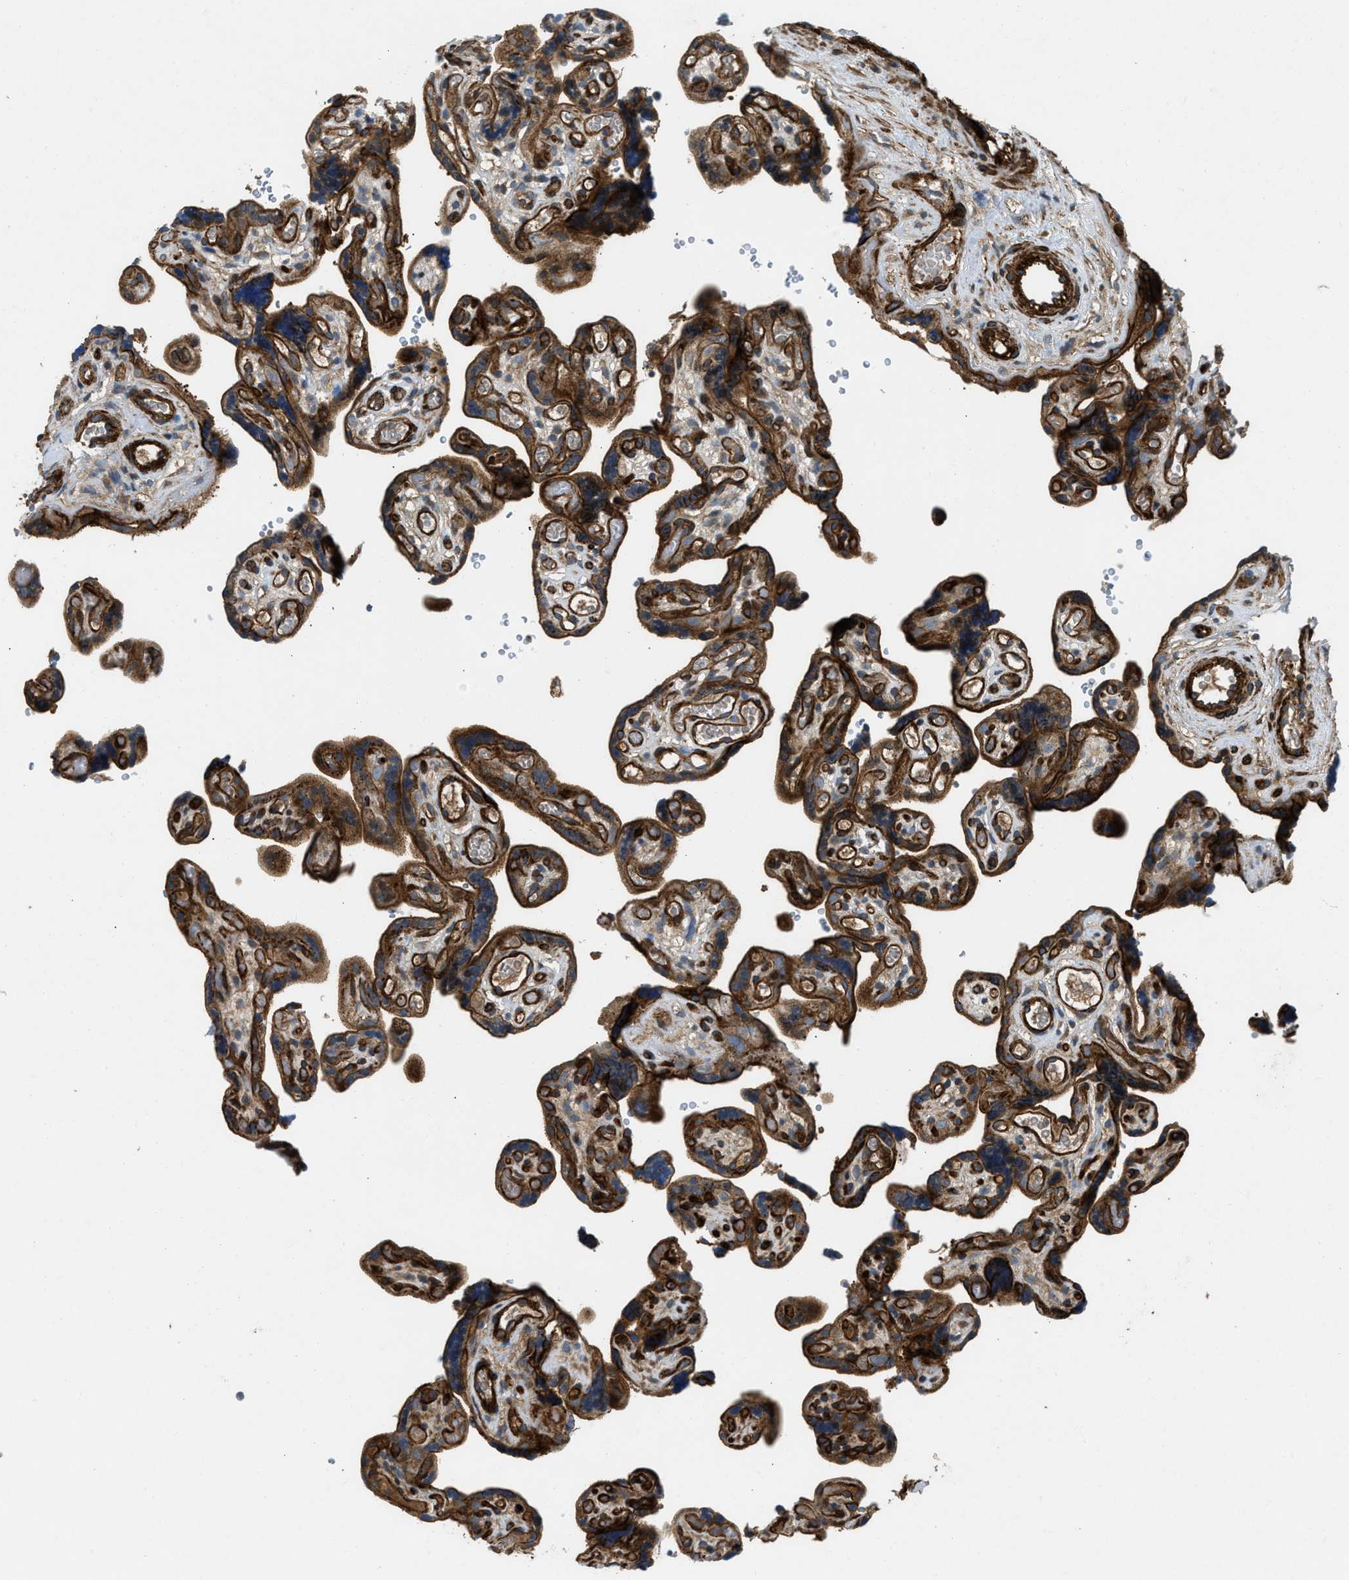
{"staining": {"intensity": "strong", "quantity": "25%-75%", "location": "cytoplasmic/membranous"}, "tissue": "placenta", "cell_type": "Decidual cells", "image_type": "normal", "snomed": [{"axis": "morphology", "description": "Normal tissue, NOS"}, {"axis": "topography", "description": "Placenta"}], "caption": "The photomicrograph demonstrates immunohistochemical staining of normal placenta. There is strong cytoplasmic/membranous positivity is seen in approximately 25%-75% of decidual cells. The protein is shown in brown color, while the nuclei are stained blue.", "gene": "NYNRIN", "patient": {"sex": "female", "age": 30}}